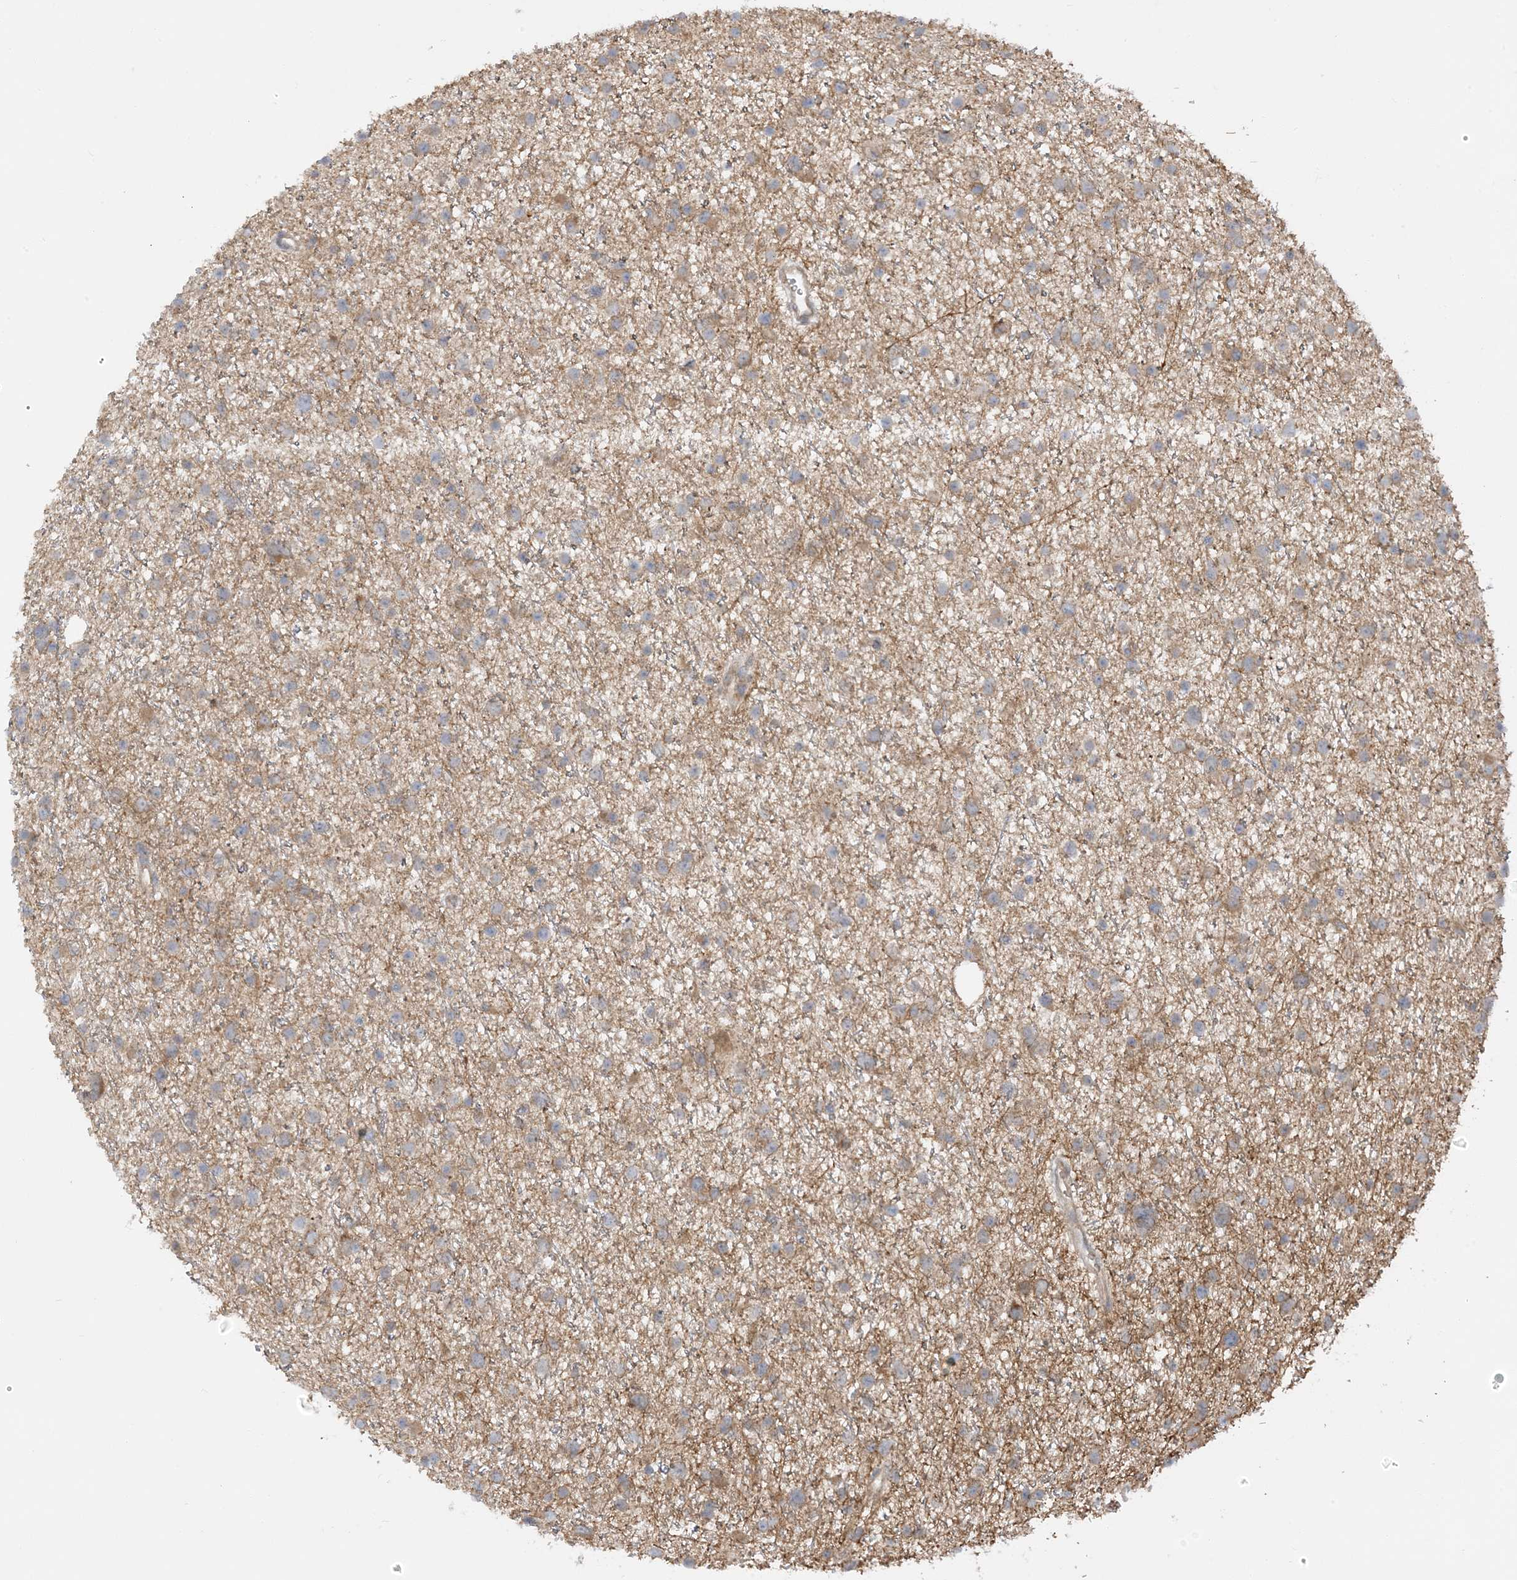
{"staining": {"intensity": "weak", "quantity": "25%-75%", "location": "cytoplasmic/membranous"}, "tissue": "glioma", "cell_type": "Tumor cells", "image_type": "cancer", "snomed": [{"axis": "morphology", "description": "Glioma, malignant, Low grade"}, {"axis": "topography", "description": "Cerebral cortex"}], "caption": "Immunohistochemical staining of low-grade glioma (malignant) reveals low levels of weak cytoplasmic/membranous positivity in approximately 25%-75% of tumor cells.", "gene": "WDR26", "patient": {"sex": "female", "age": 39}}